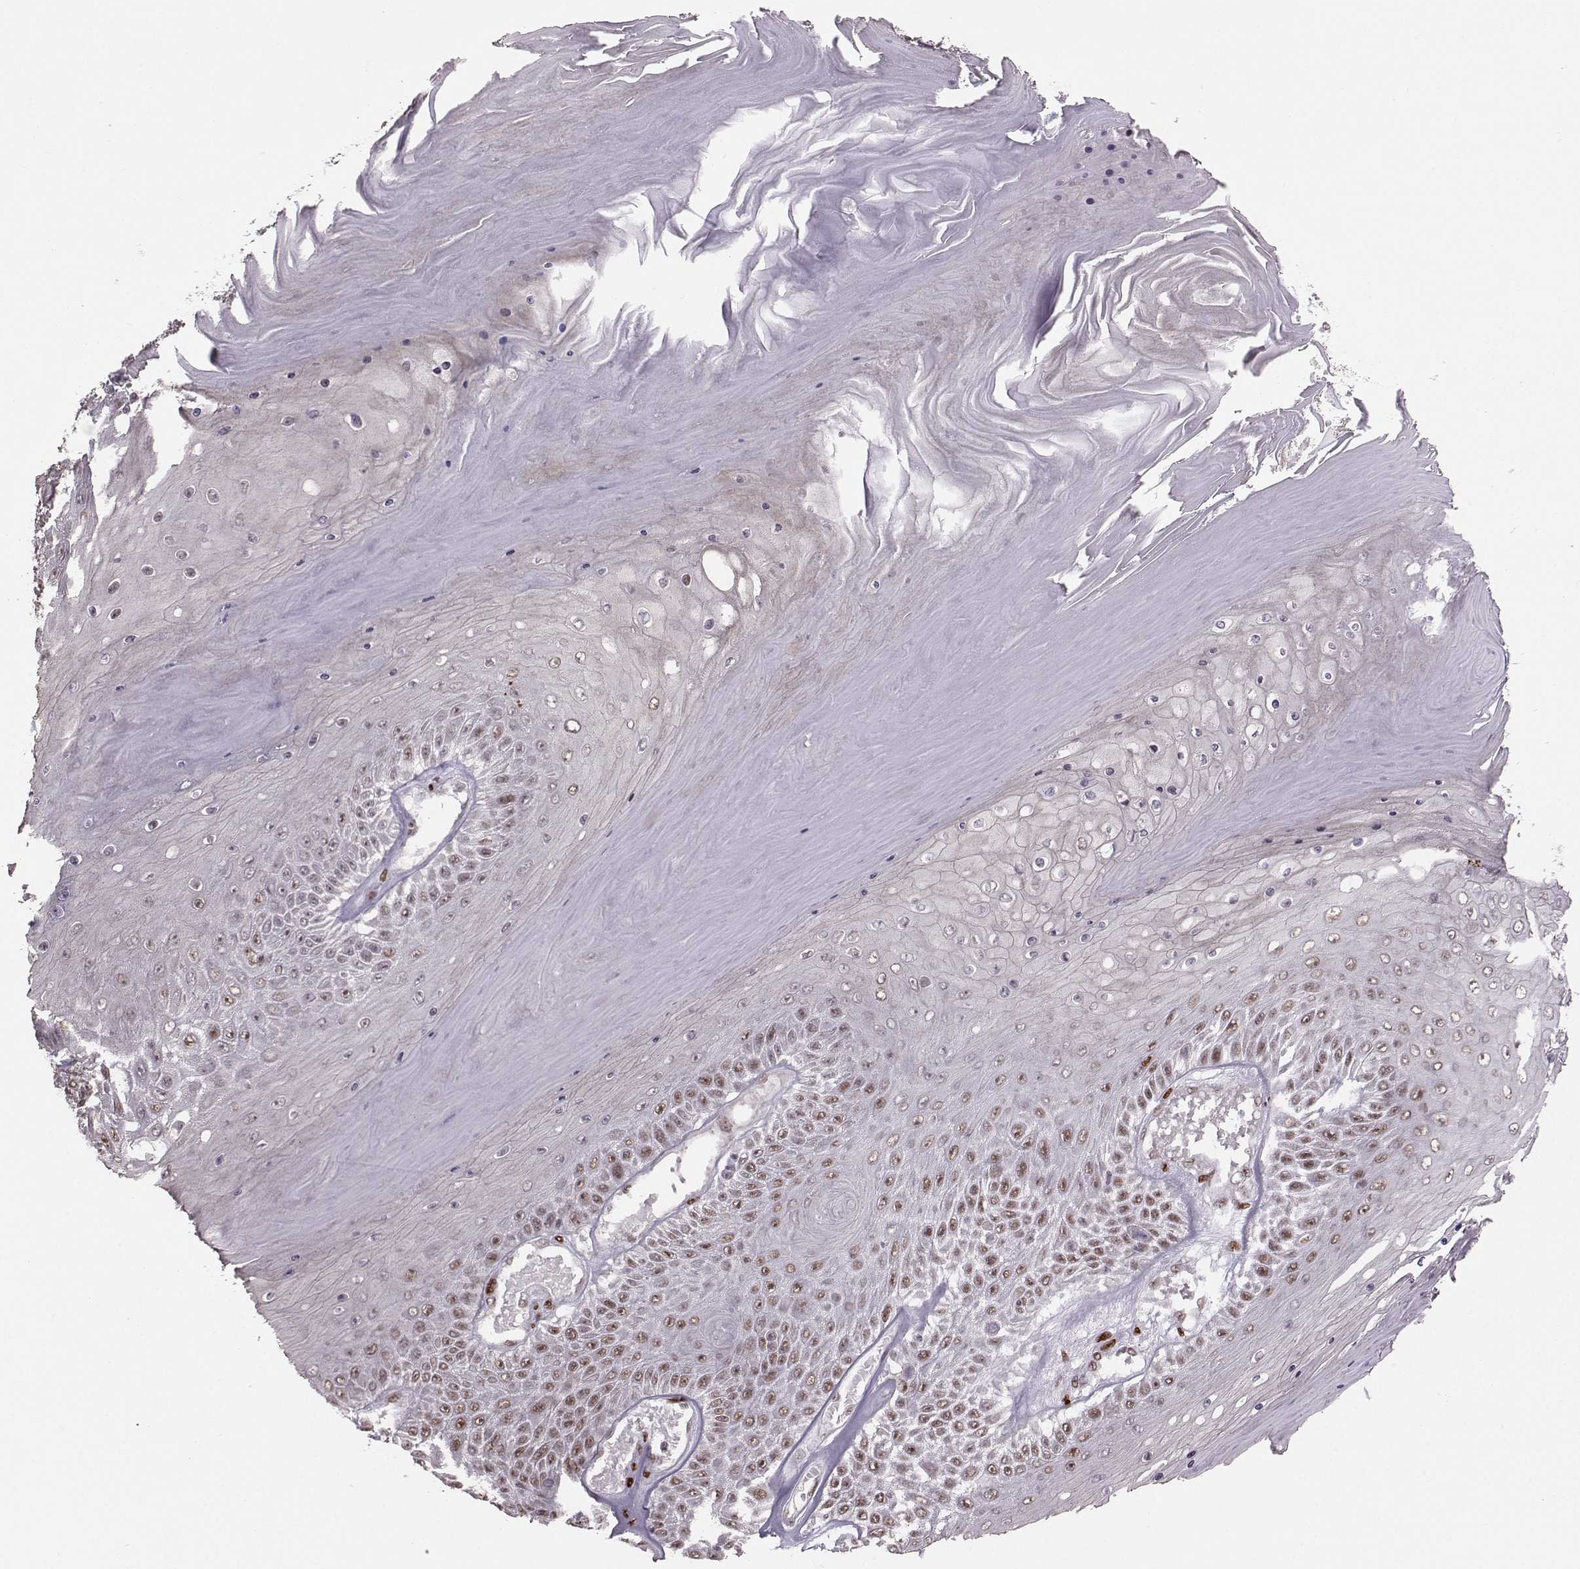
{"staining": {"intensity": "moderate", "quantity": "25%-75%", "location": "nuclear"}, "tissue": "skin cancer", "cell_type": "Tumor cells", "image_type": "cancer", "snomed": [{"axis": "morphology", "description": "Squamous cell carcinoma, NOS"}, {"axis": "topography", "description": "Skin"}], "caption": "IHC (DAB) staining of human squamous cell carcinoma (skin) exhibits moderate nuclear protein positivity in about 25%-75% of tumor cells. The staining is performed using DAB (3,3'-diaminobenzidine) brown chromogen to label protein expression. The nuclei are counter-stained blue using hematoxylin.", "gene": "SNAPC2", "patient": {"sex": "male", "age": 62}}